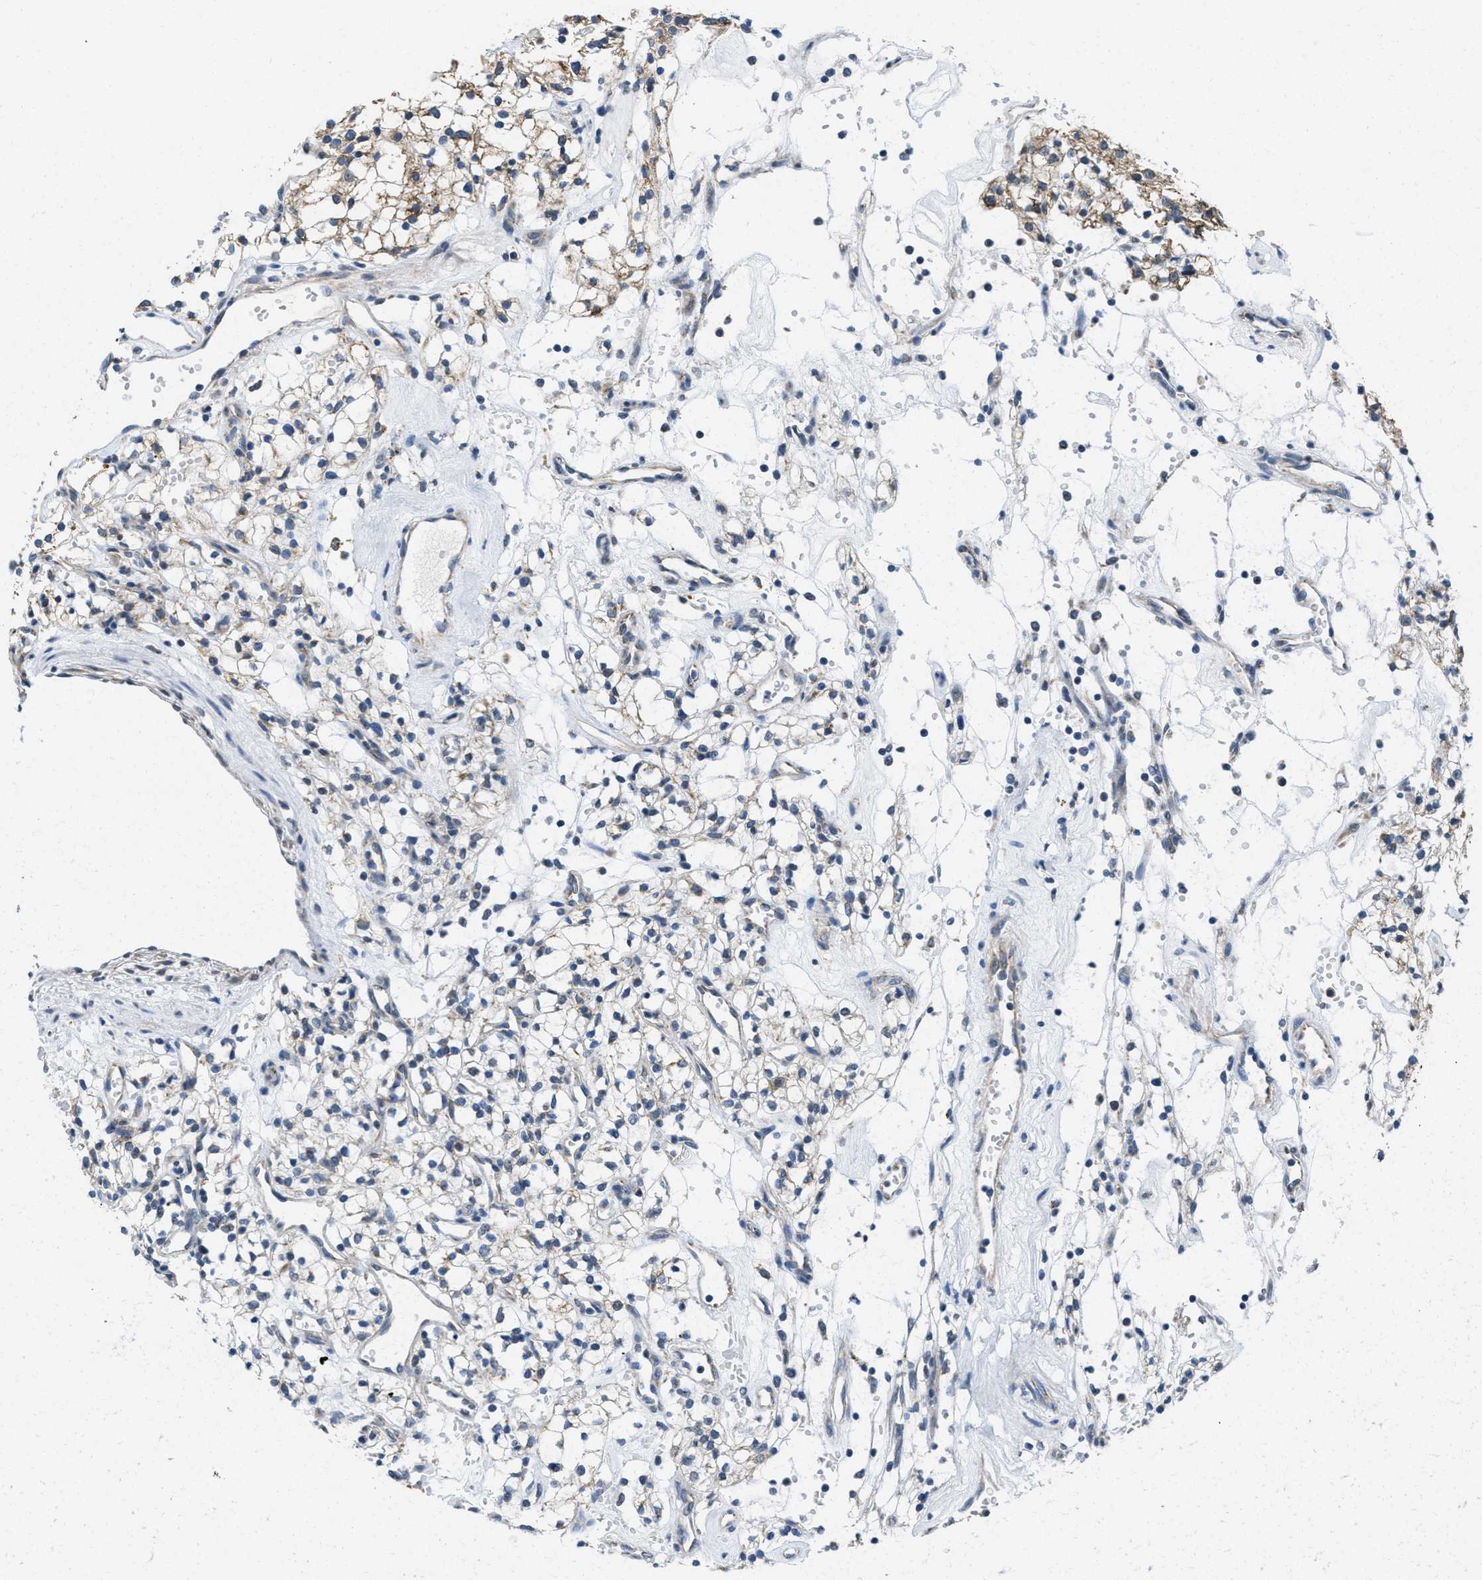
{"staining": {"intensity": "moderate", "quantity": "<25%", "location": "cytoplasmic/membranous"}, "tissue": "renal cancer", "cell_type": "Tumor cells", "image_type": "cancer", "snomed": [{"axis": "morphology", "description": "Adenocarcinoma, NOS"}, {"axis": "topography", "description": "Kidney"}], "caption": "Immunohistochemistry (DAB (3,3'-diaminobenzidine)) staining of renal cancer shows moderate cytoplasmic/membranous protein staining in approximately <25% of tumor cells.", "gene": "TOMM70", "patient": {"sex": "male", "age": 59}}